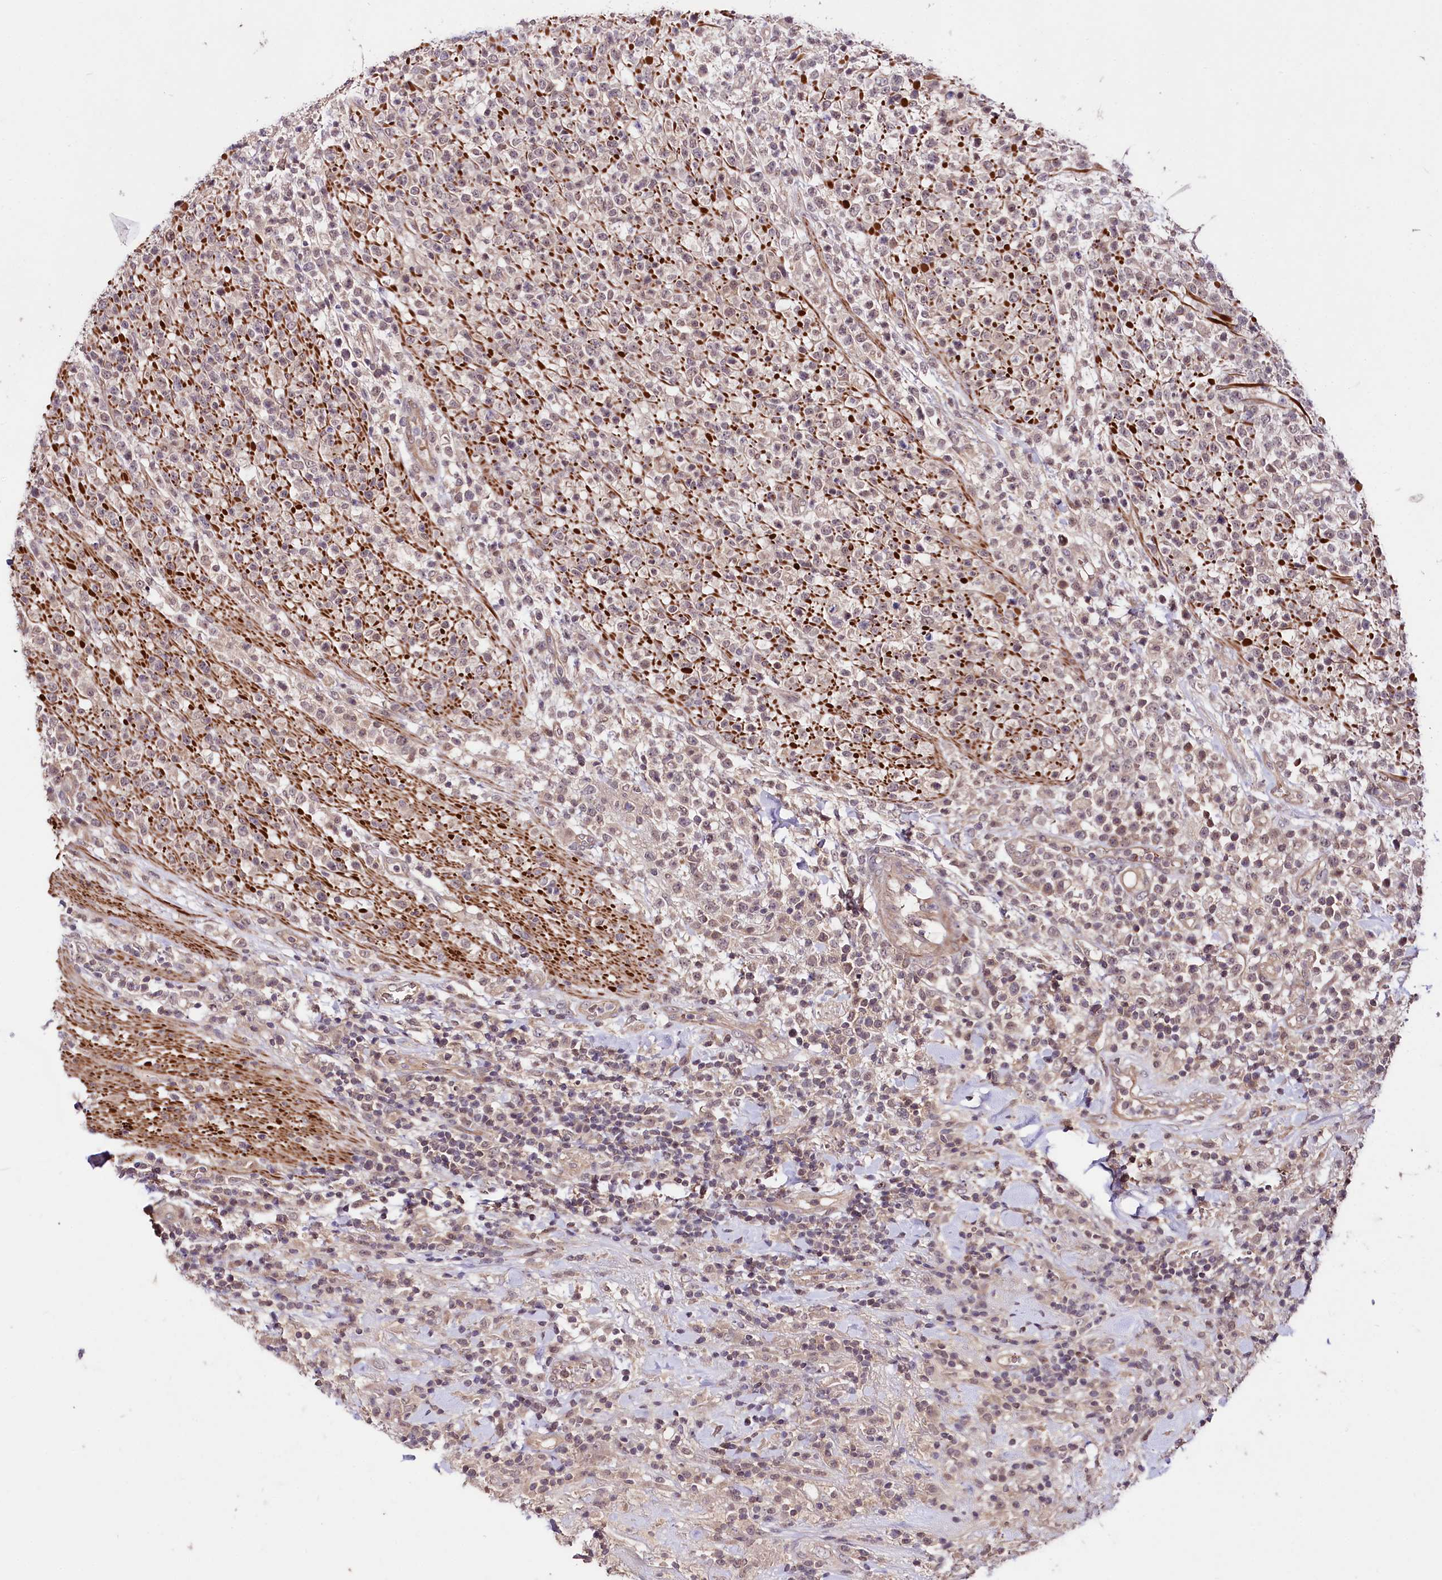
{"staining": {"intensity": "negative", "quantity": "none", "location": "none"}, "tissue": "lymphoma", "cell_type": "Tumor cells", "image_type": "cancer", "snomed": [{"axis": "morphology", "description": "Malignant lymphoma, non-Hodgkin's type, High grade"}, {"axis": "topography", "description": "Colon"}], "caption": "Immunohistochemistry (IHC) micrograph of lymphoma stained for a protein (brown), which exhibits no positivity in tumor cells.", "gene": "TAFAZZIN", "patient": {"sex": "female", "age": 53}}